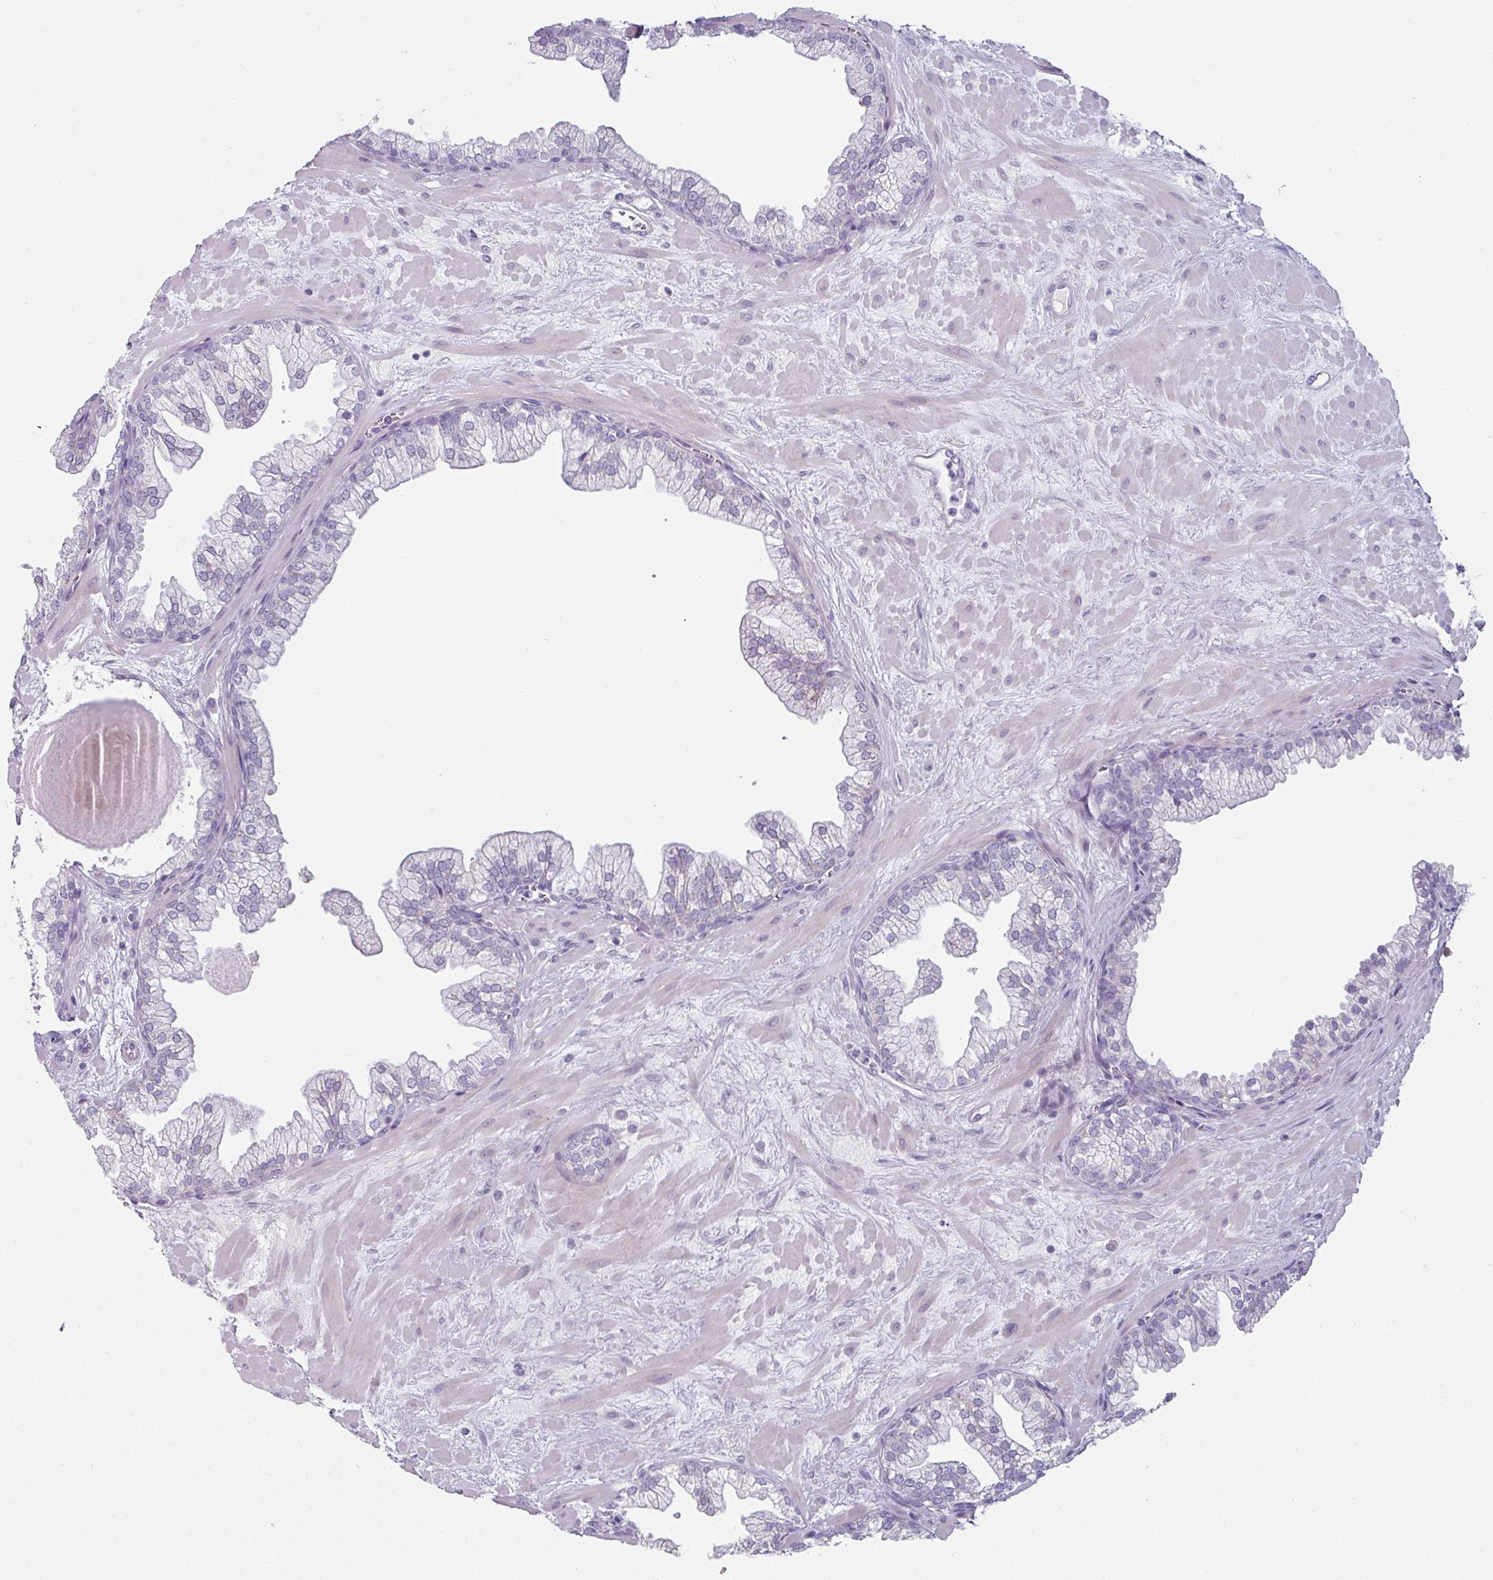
{"staining": {"intensity": "negative", "quantity": "none", "location": "none"}, "tissue": "prostate", "cell_type": "Glandular cells", "image_type": "normal", "snomed": [{"axis": "morphology", "description": "Normal tissue, NOS"}, {"axis": "topography", "description": "Prostate"}, {"axis": "topography", "description": "Peripheral nerve tissue"}], "caption": "Prostate stained for a protein using immunohistochemistry (IHC) shows no expression glandular cells.", "gene": "CLCA1", "patient": {"sex": "male", "age": 61}}